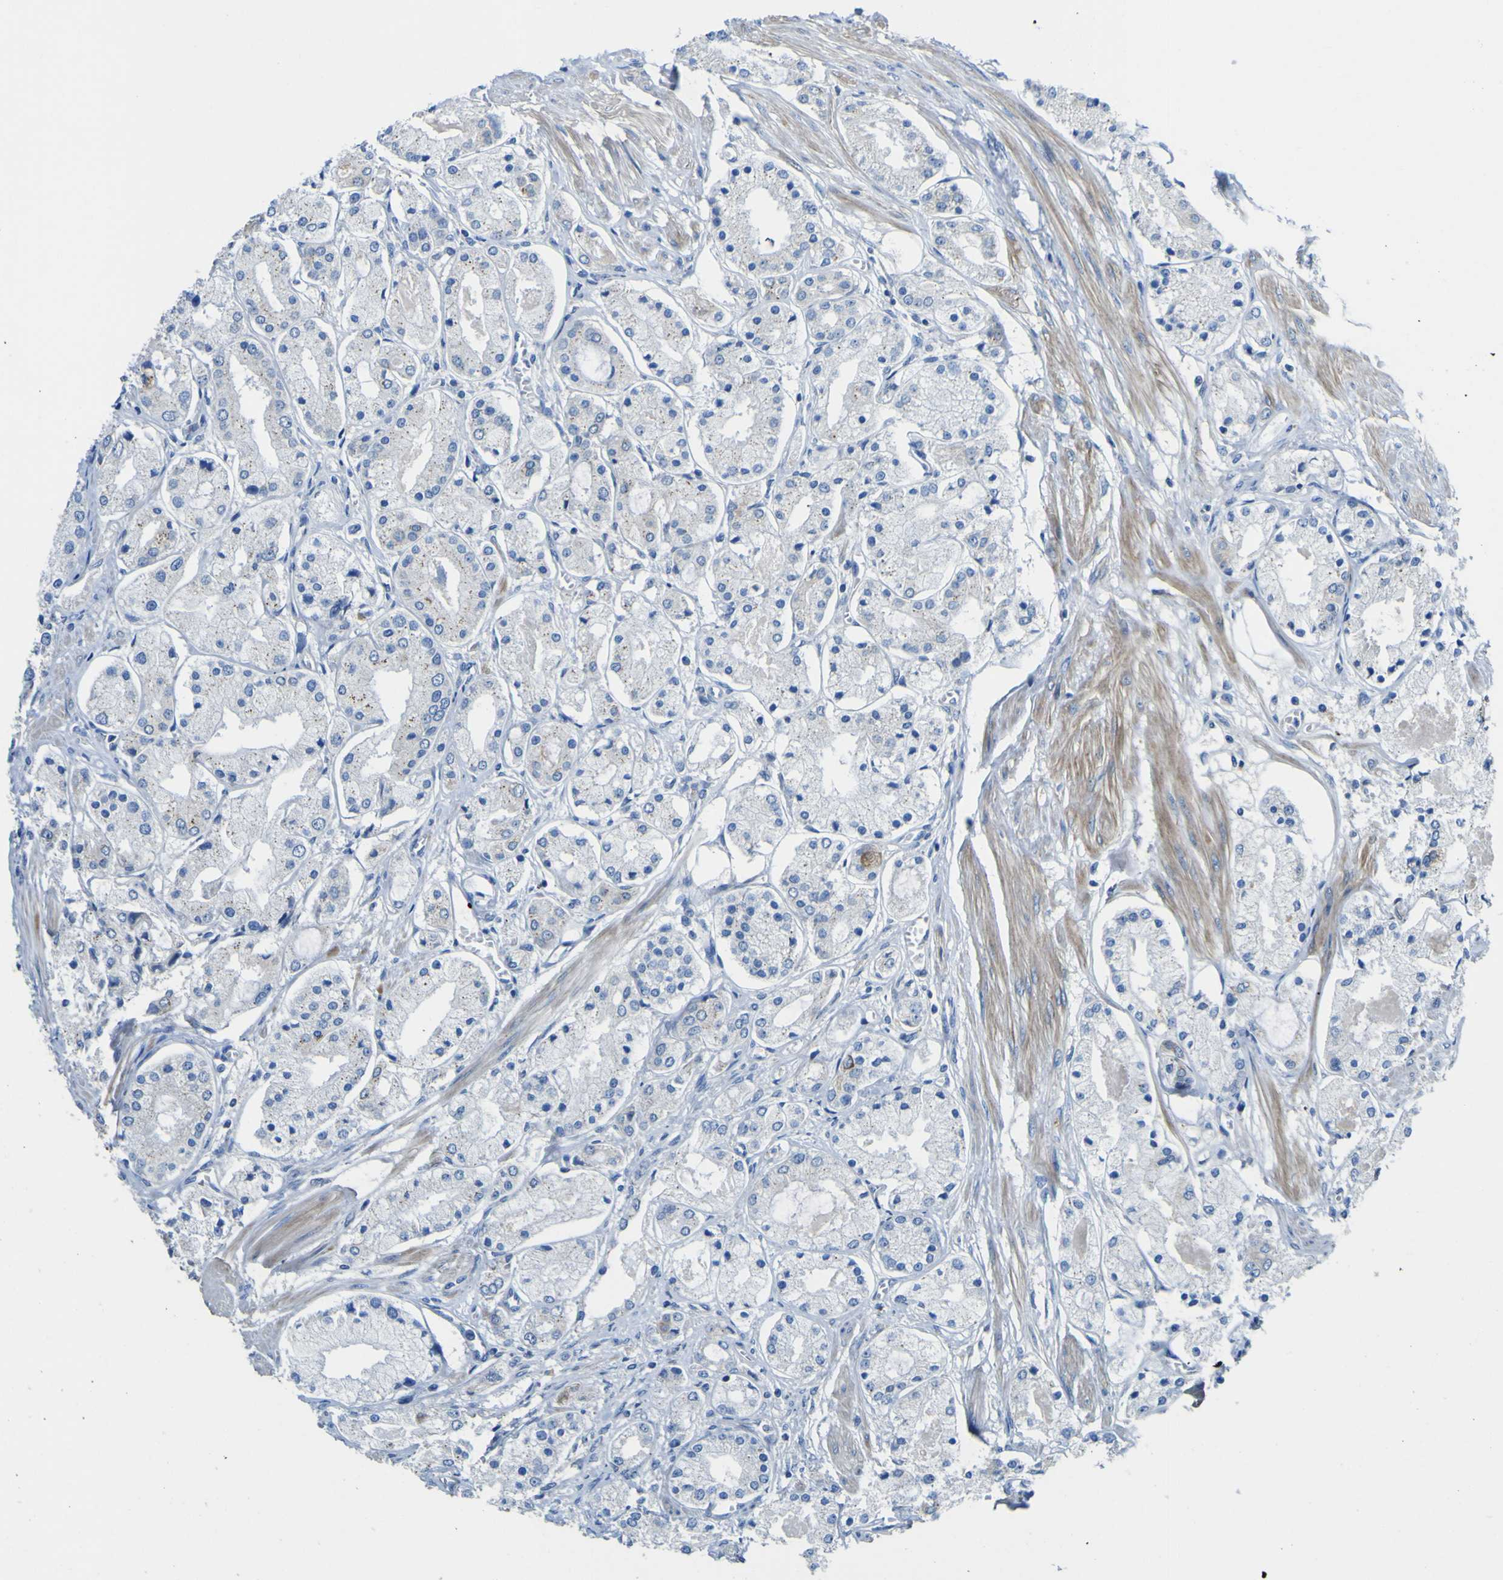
{"staining": {"intensity": "weak", "quantity": "<25%", "location": "cytoplasmic/membranous"}, "tissue": "prostate cancer", "cell_type": "Tumor cells", "image_type": "cancer", "snomed": [{"axis": "morphology", "description": "Adenocarcinoma, High grade"}, {"axis": "topography", "description": "Prostate"}], "caption": "Photomicrograph shows no protein staining in tumor cells of high-grade adenocarcinoma (prostate) tissue. (Stains: DAB immunohistochemistry (IHC) with hematoxylin counter stain, Microscopy: brightfield microscopy at high magnification).", "gene": "ALDH18A1", "patient": {"sex": "male", "age": 66}}